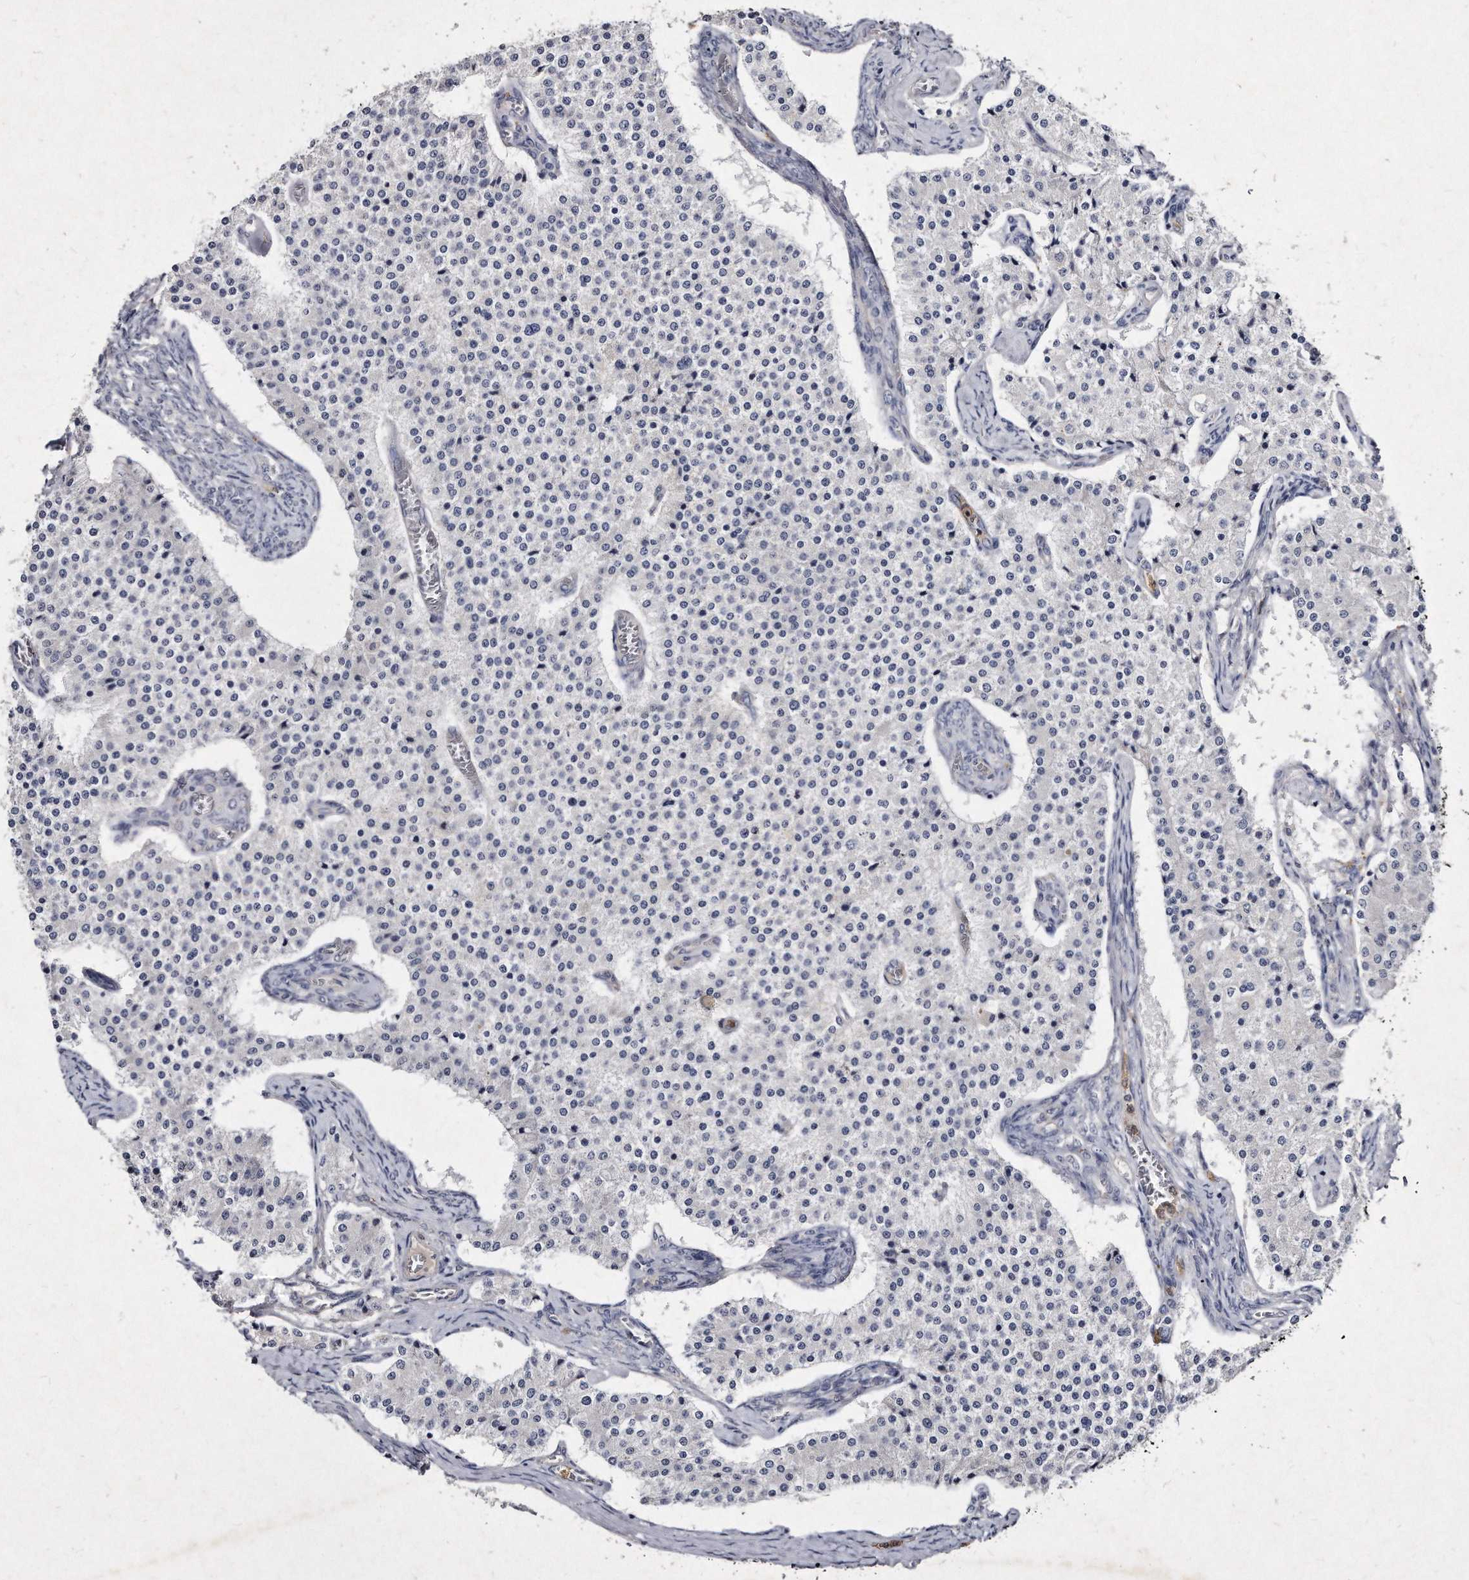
{"staining": {"intensity": "negative", "quantity": "none", "location": "none"}, "tissue": "carcinoid", "cell_type": "Tumor cells", "image_type": "cancer", "snomed": [{"axis": "morphology", "description": "Carcinoid, malignant, NOS"}, {"axis": "topography", "description": "Colon"}], "caption": "DAB immunohistochemical staining of human malignant carcinoid exhibits no significant staining in tumor cells.", "gene": "KLHDC3", "patient": {"sex": "female", "age": 52}}